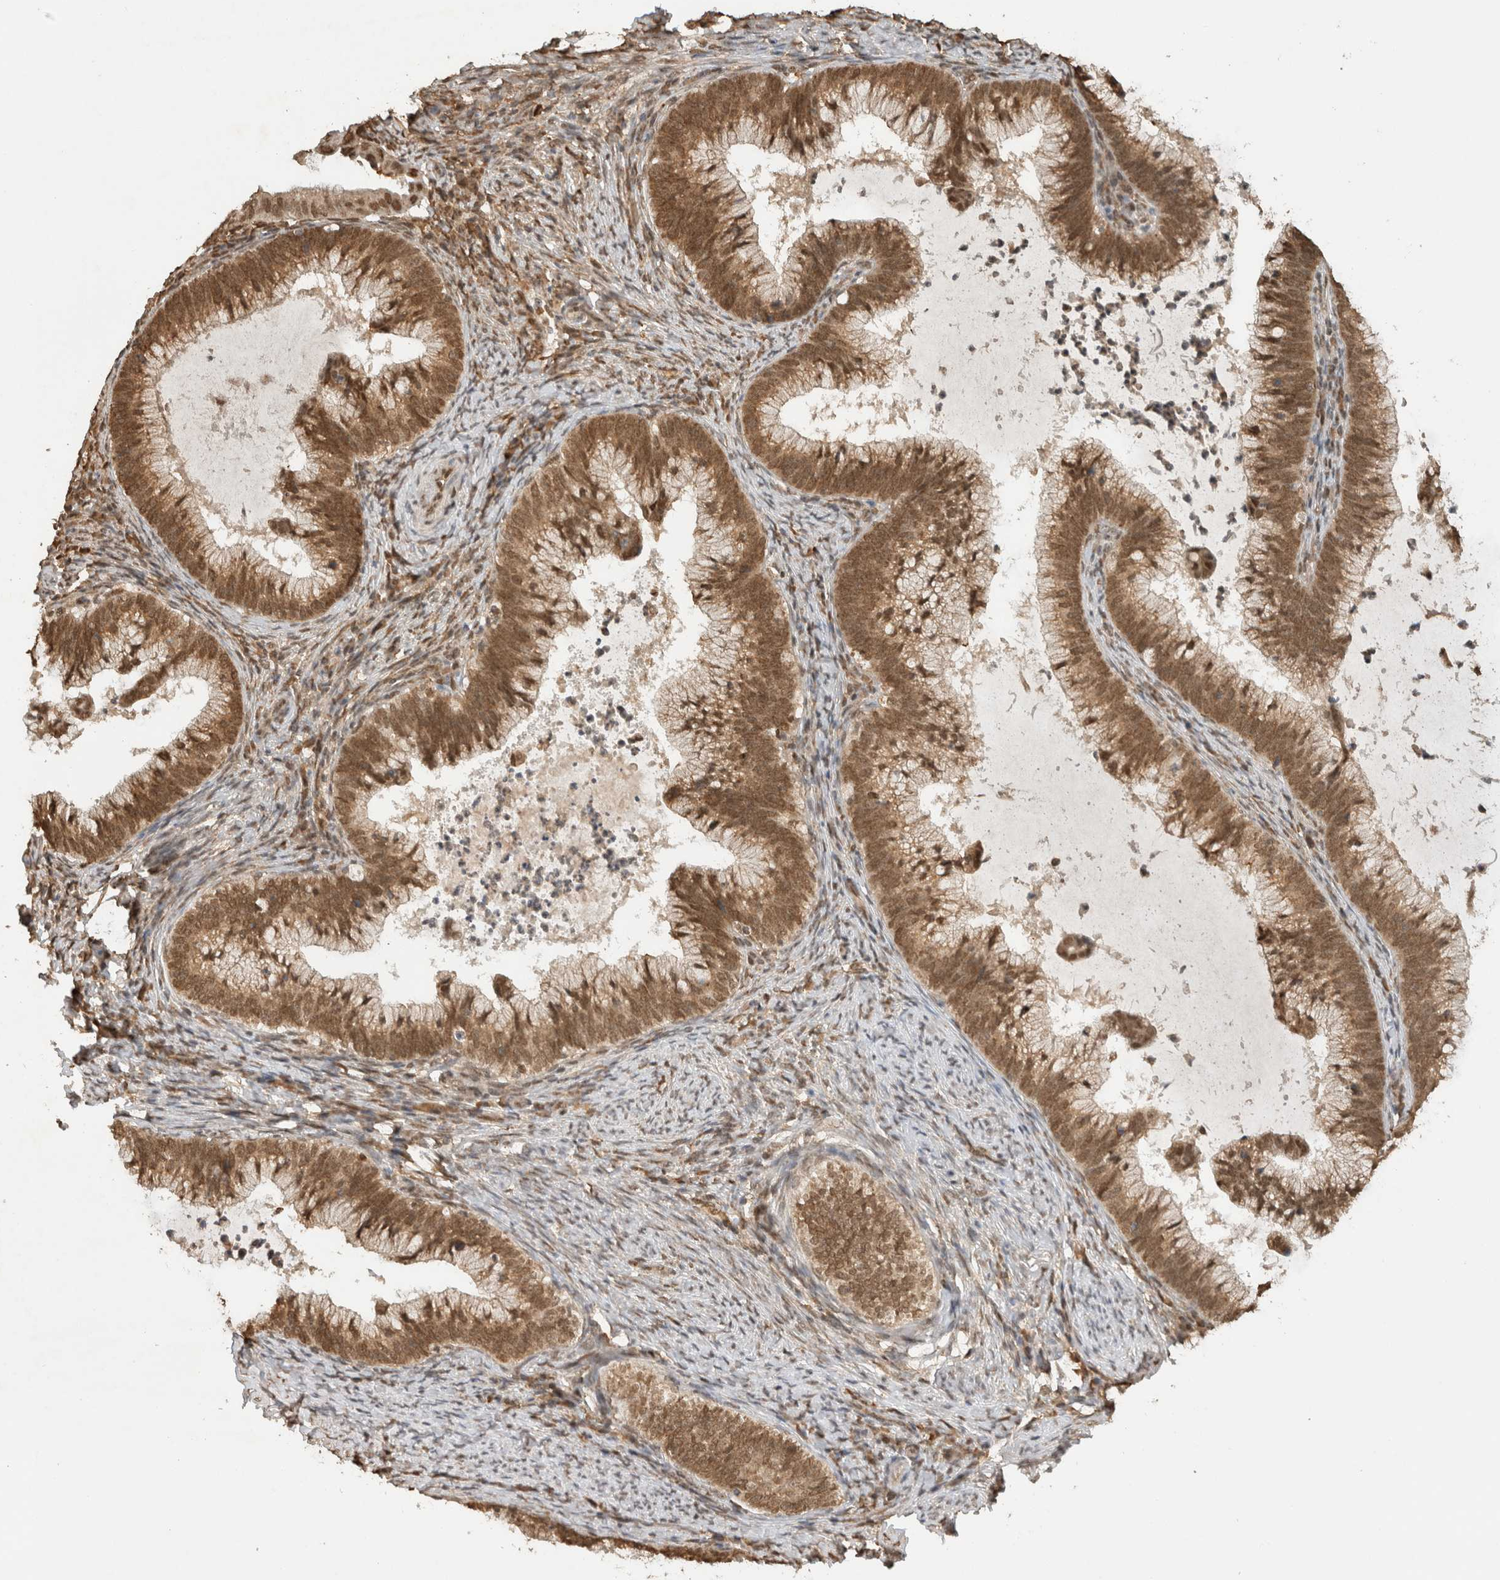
{"staining": {"intensity": "moderate", "quantity": ">75%", "location": "cytoplasmic/membranous,nuclear"}, "tissue": "cervical cancer", "cell_type": "Tumor cells", "image_type": "cancer", "snomed": [{"axis": "morphology", "description": "Adenocarcinoma, NOS"}, {"axis": "topography", "description": "Cervix"}], "caption": "This micrograph reveals immunohistochemistry (IHC) staining of human adenocarcinoma (cervical), with medium moderate cytoplasmic/membranous and nuclear expression in about >75% of tumor cells.", "gene": "C1orf21", "patient": {"sex": "female", "age": 36}}